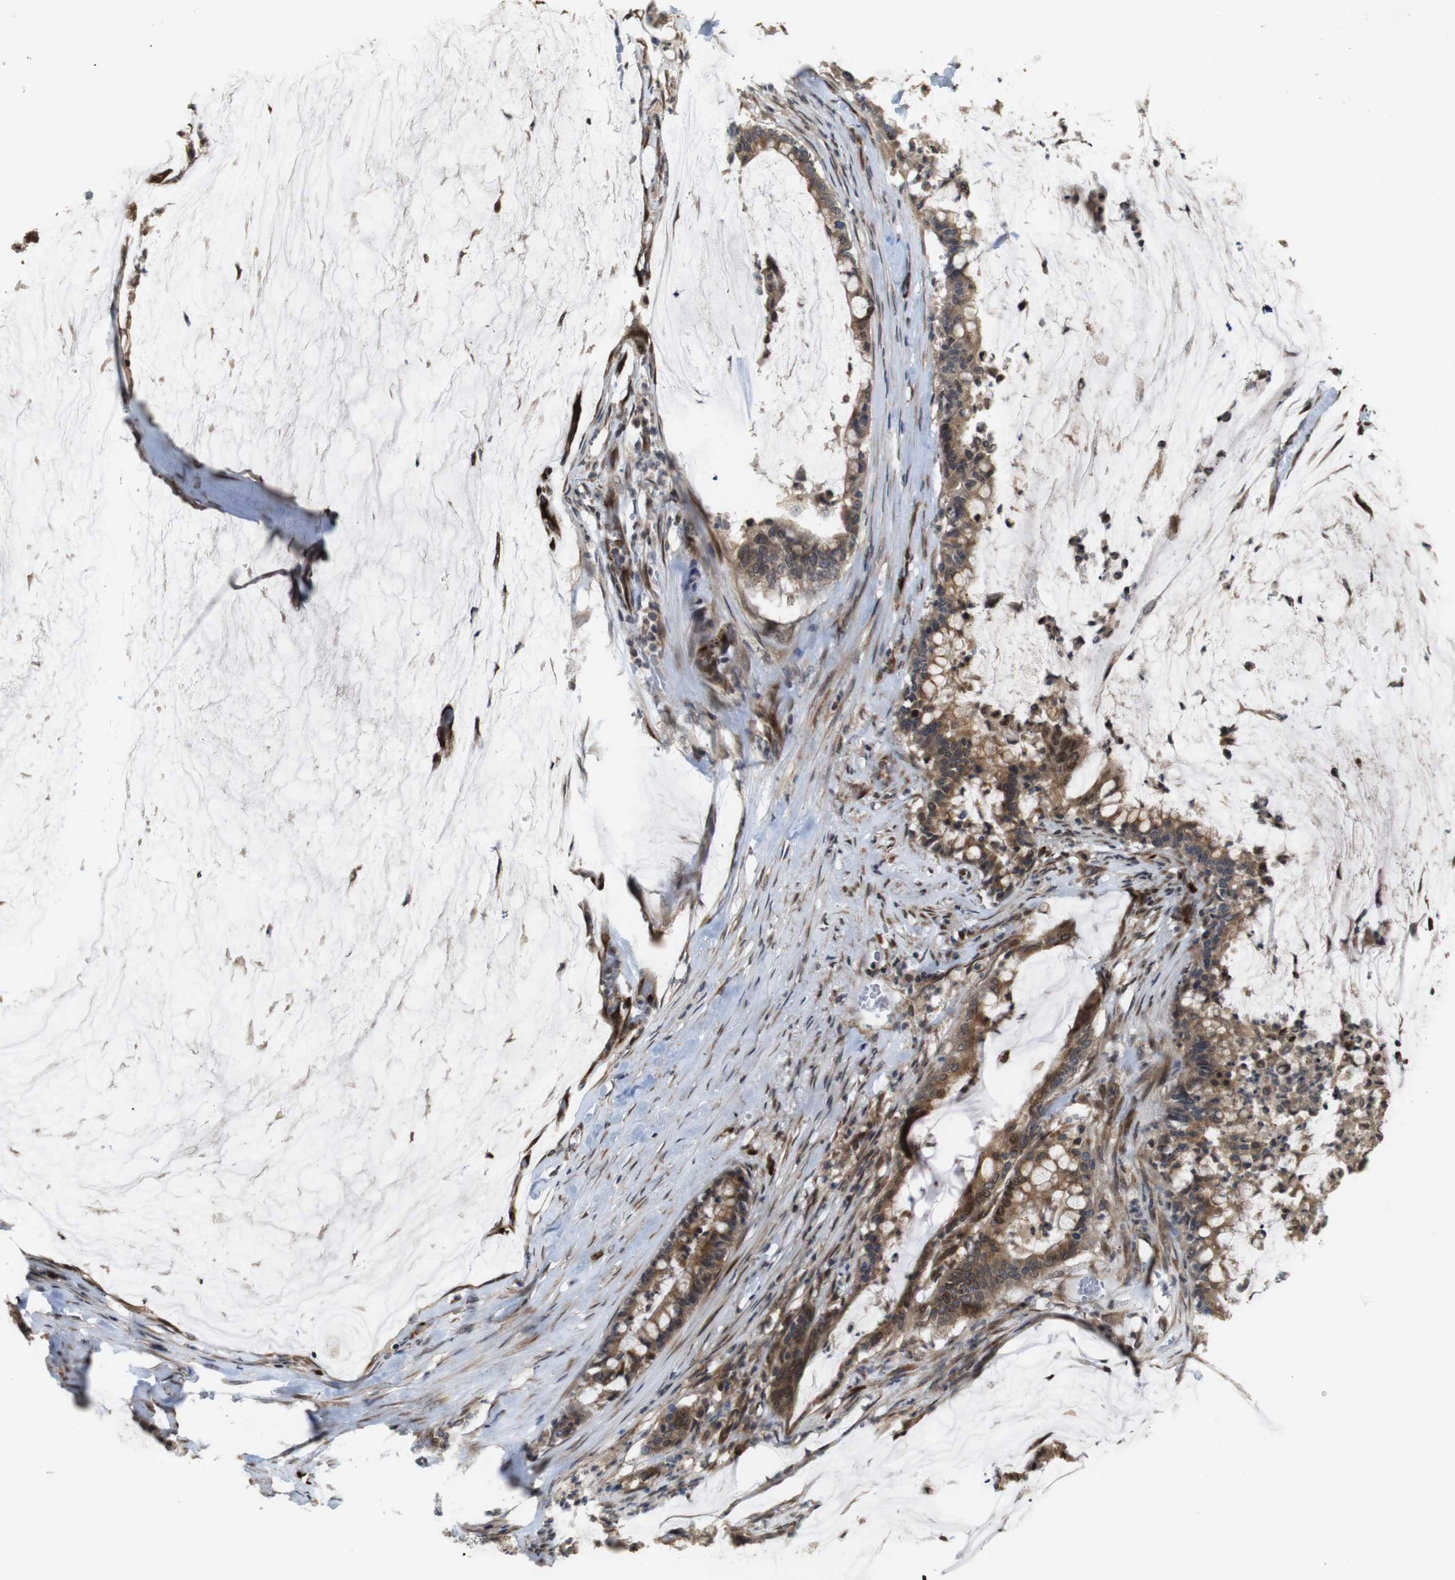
{"staining": {"intensity": "moderate", "quantity": ">75%", "location": "cytoplasmic/membranous"}, "tissue": "pancreatic cancer", "cell_type": "Tumor cells", "image_type": "cancer", "snomed": [{"axis": "morphology", "description": "Adenocarcinoma, NOS"}, {"axis": "topography", "description": "Pancreas"}], "caption": "Protein expression by IHC shows moderate cytoplasmic/membranous expression in about >75% of tumor cells in pancreatic cancer.", "gene": "EFCAB14", "patient": {"sex": "male", "age": 41}}